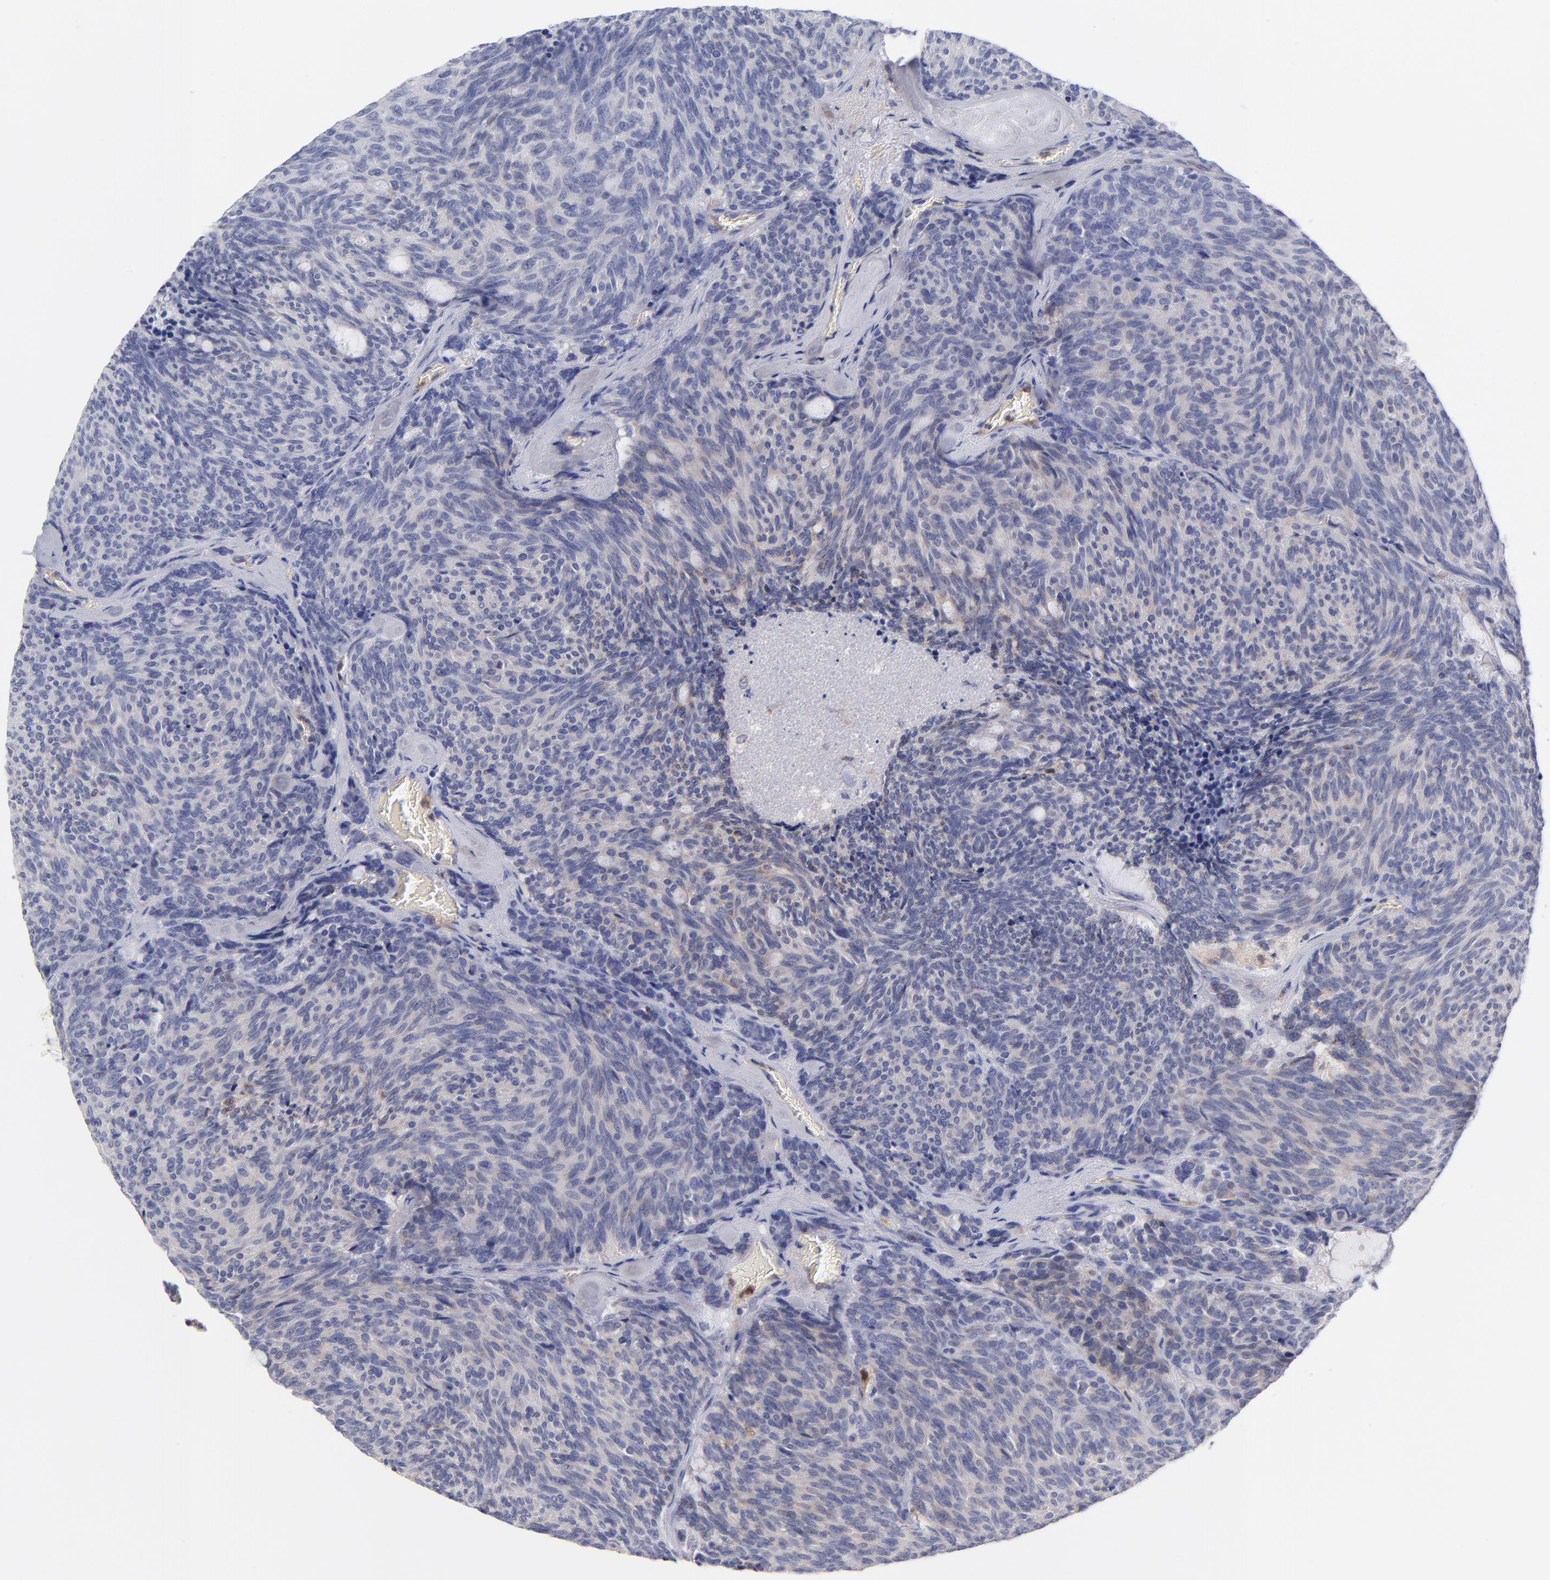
{"staining": {"intensity": "weak", "quantity": "25%-75%", "location": "cytoplasmic/membranous"}, "tissue": "carcinoid", "cell_type": "Tumor cells", "image_type": "cancer", "snomed": [{"axis": "morphology", "description": "Carcinoid, malignant, NOS"}, {"axis": "topography", "description": "Pancreas"}], "caption": "Tumor cells reveal low levels of weak cytoplasmic/membranous expression in about 25%-75% of cells in malignant carcinoid.", "gene": "BID", "patient": {"sex": "female", "age": 54}}